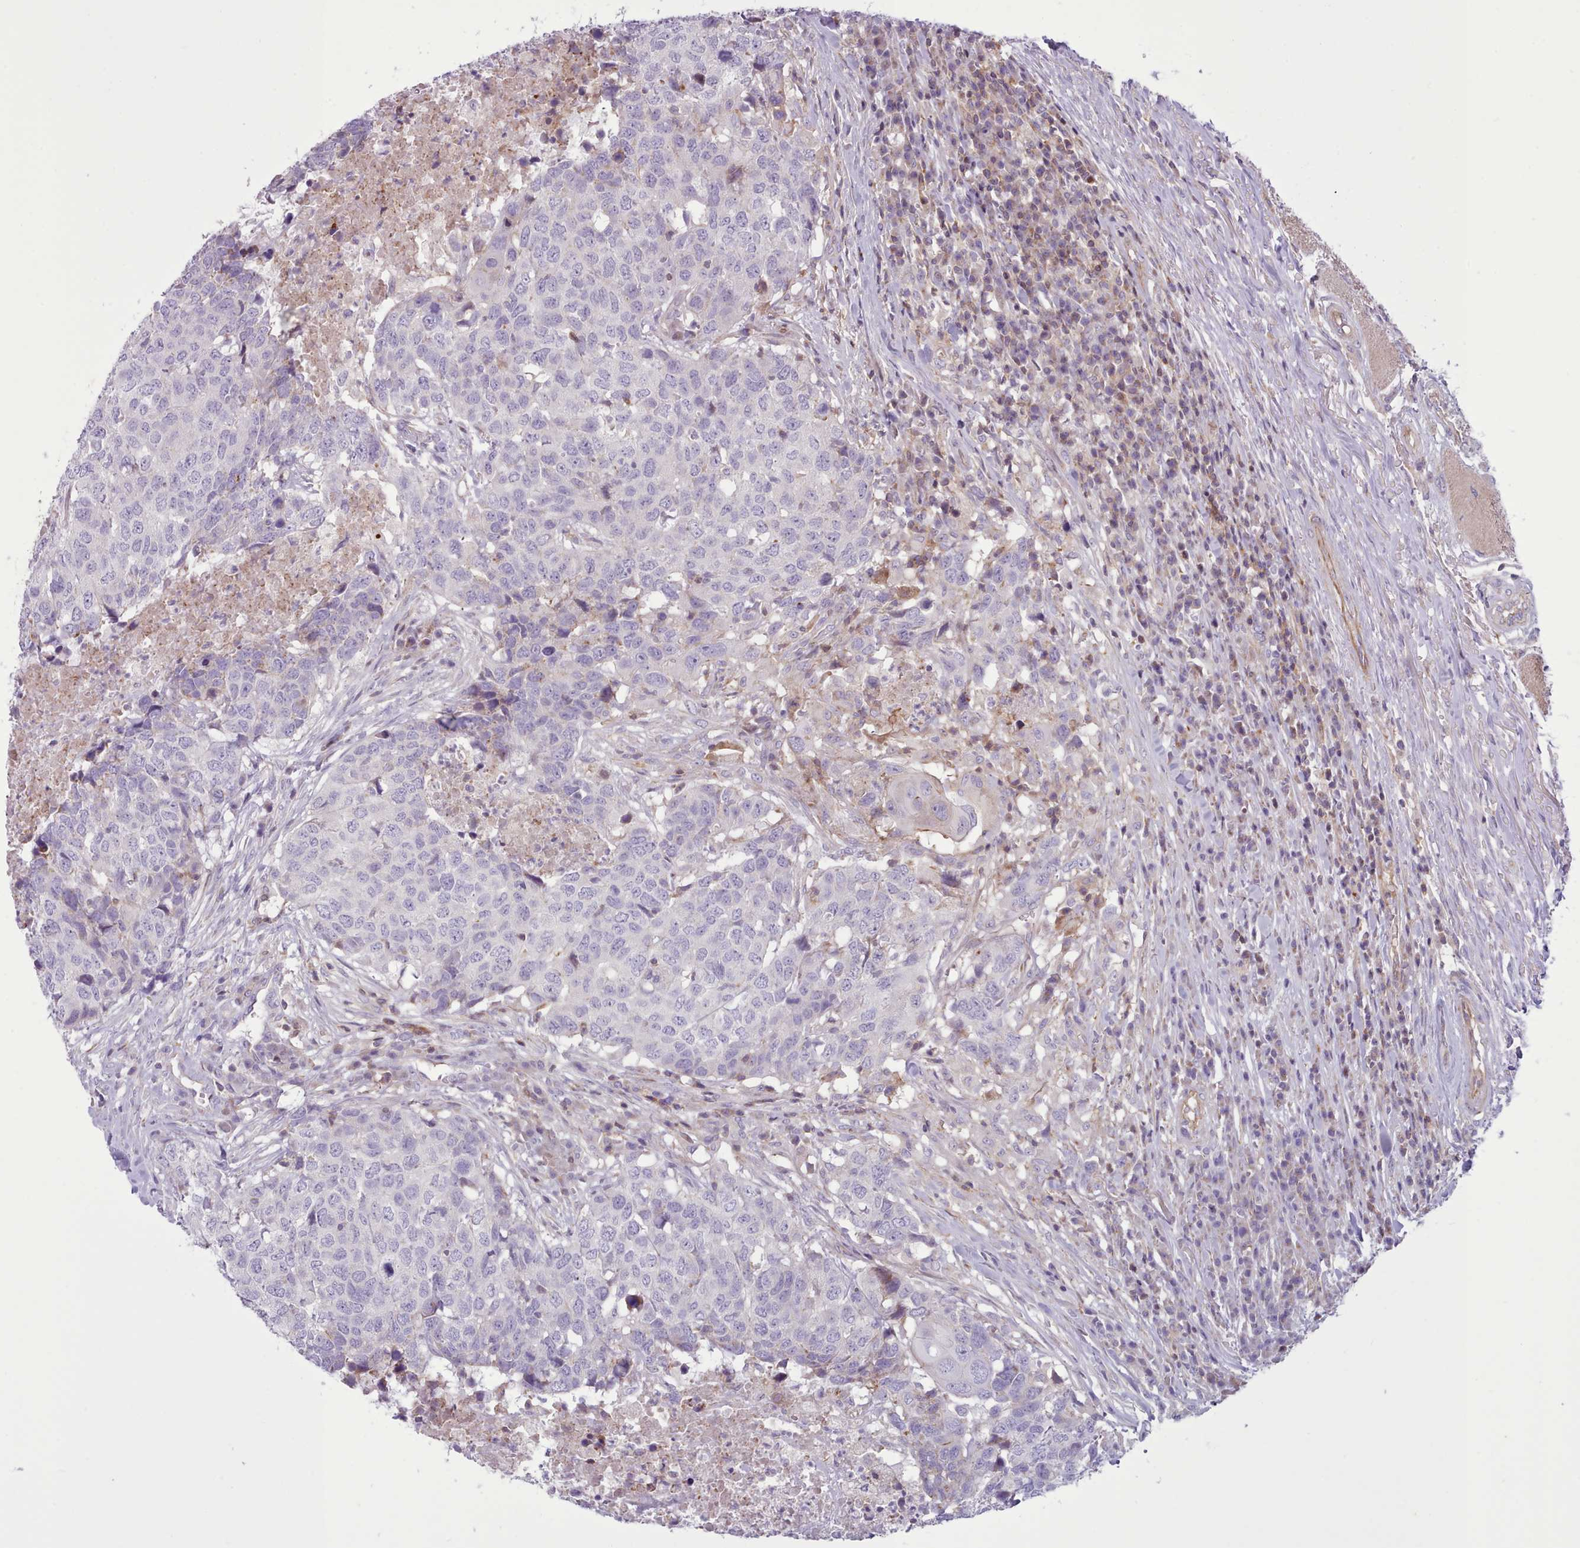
{"staining": {"intensity": "negative", "quantity": "none", "location": "none"}, "tissue": "head and neck cancer", "cell_type": "Tumor cells", "image_type": "cancer", "snomed": [{"axis": "morphology", "description": "Normal tissue, NOS"}, {"axis": "morphology", "description": "Squamous cell carcinoma, NOS"}, {"axis": "topography", "description": "Skeletal muscle"}, {"axis": "topography", "description": "Vascular tissue"}, {"axis": "topography", "description": "Peripheral nerve tissue"}, {"axis": "topography", "description": "Head-Neck"}], "caption": "Micrograph shows no protein expression in tumor cells of head and neck cancer tissue.", "gene": "TENT4B", "patient": {"sex": "male", "age": 66}}